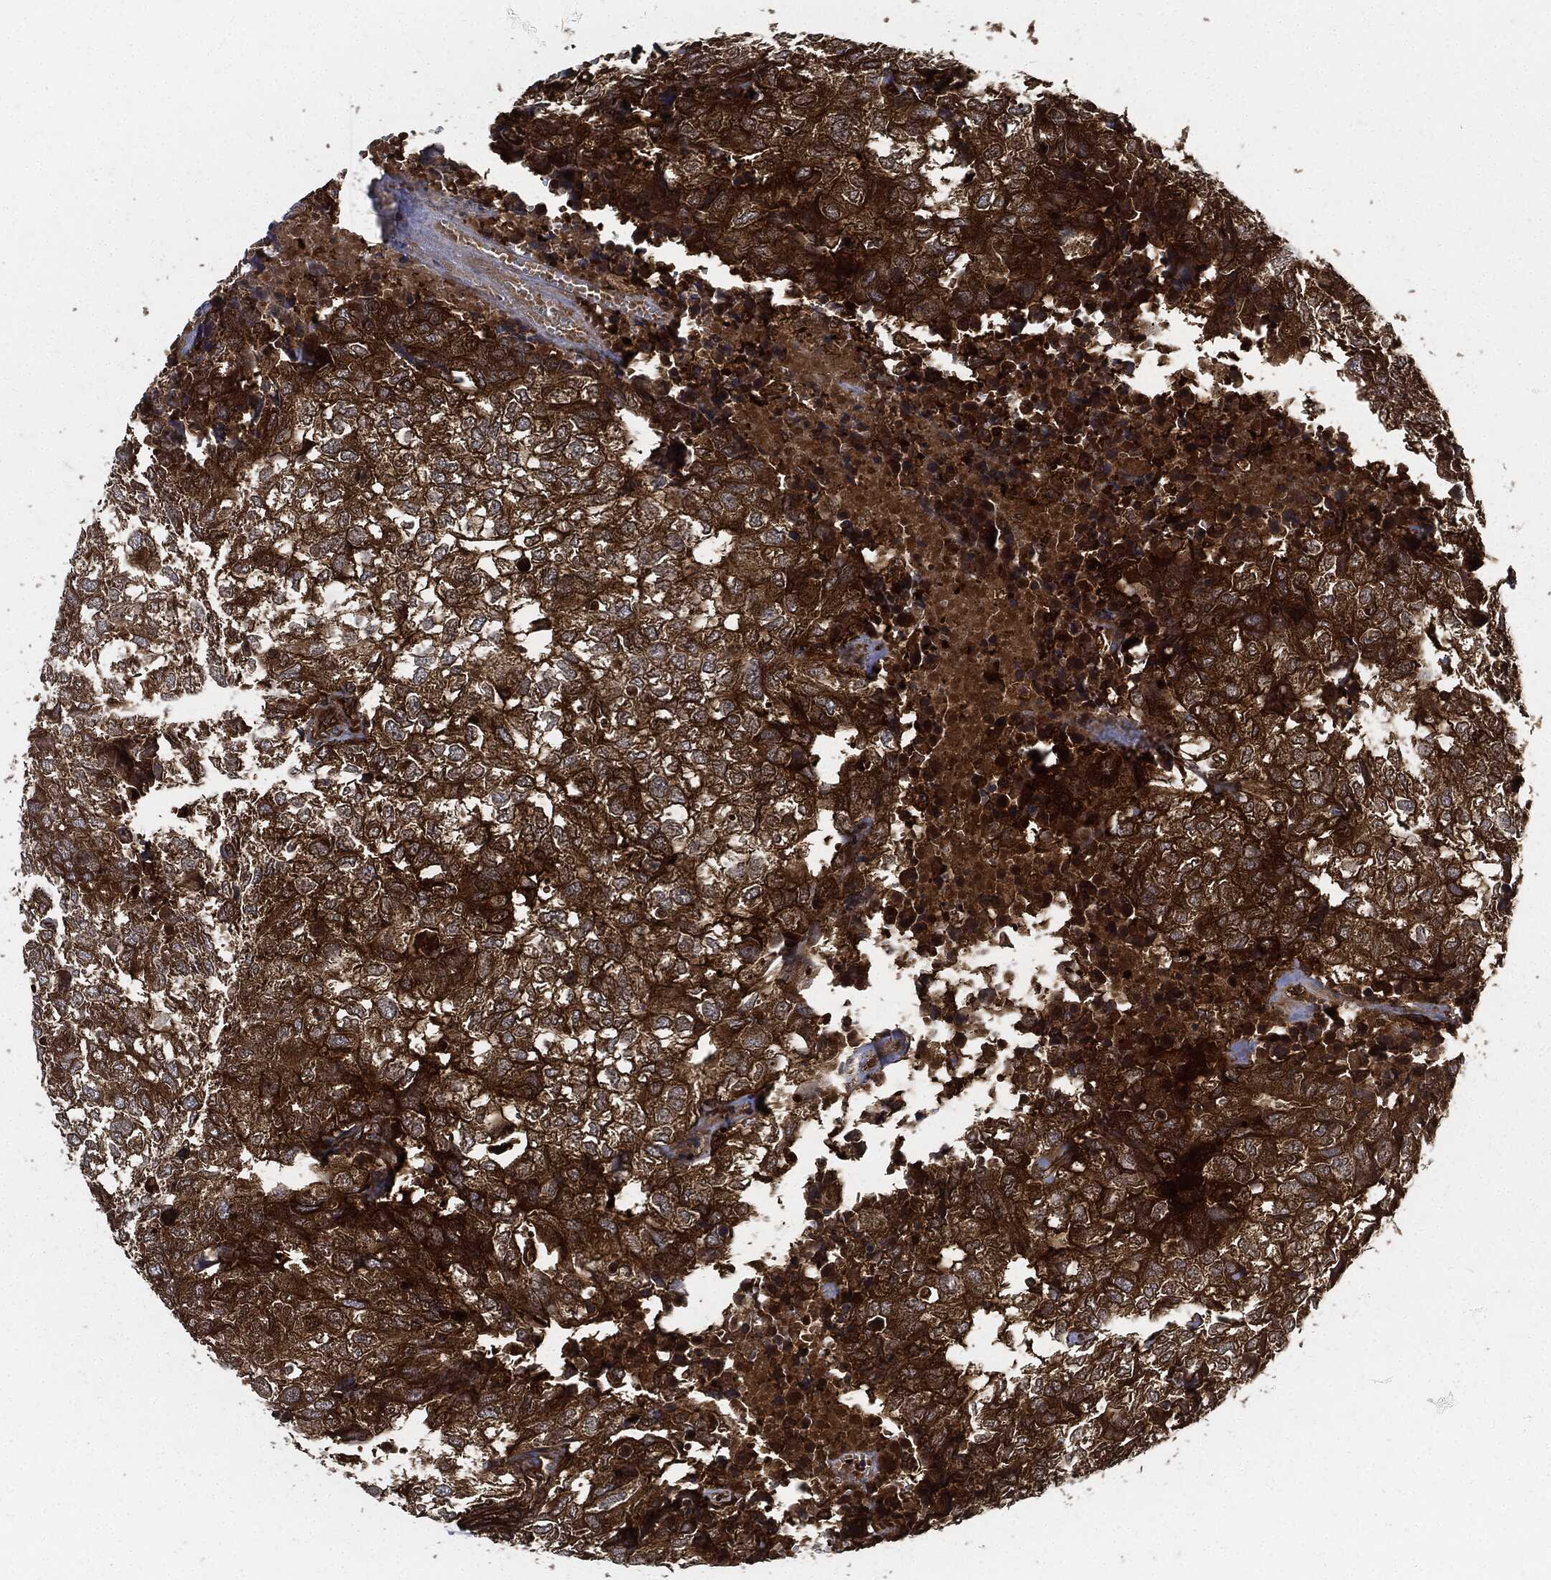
{"staining": {"intensity": "strong", "quantity": ">75%", "location": "cytoplasmic/membranous"}, "tissue": "breast cancer", "cell_type": "Tumor cells", "image_type": "cancer", "snomed": [{"axis": "morphology", "description": "Duct carcinoma"}, {"axis": "topography", "description": "Breast"}], "caption": "Immunohistochemical staining of infiltrating ductal carcinoma (breast) demonstrates high levels of strong cytoplasmic/membranous positivity in about >75% of tumor cells.", "gene": "XPNPEP1", "patient": {"sex": "female", "age": 30}}